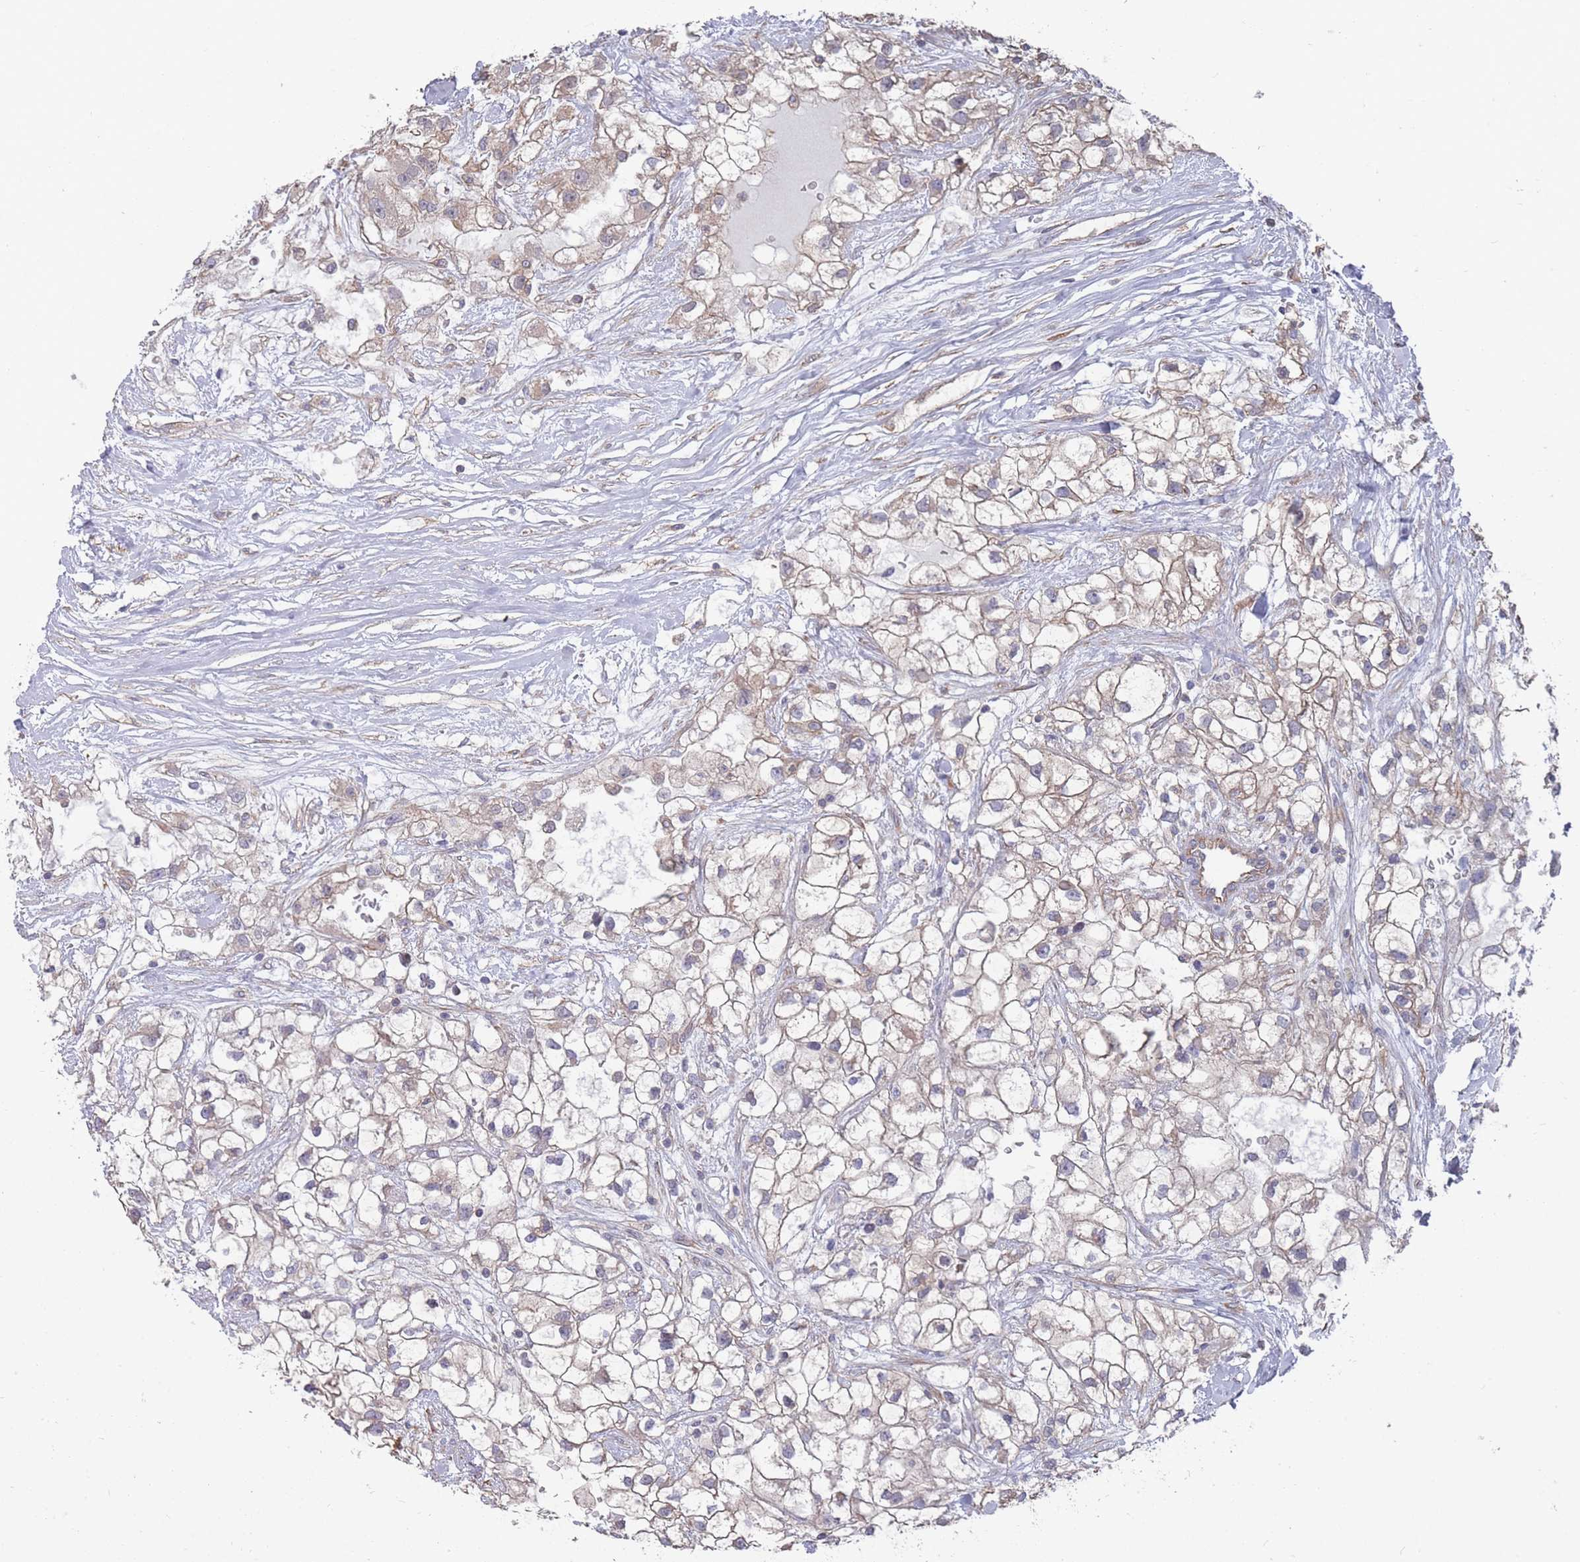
{"staining": {"intensity": "weak", "quantity": "<25%", "location": "cytoplasmic/membranous"}, "tissue": "renal cancer", "cell_type": "Tumor cells", "image_type": "cancer", "snomed": [{"axis": "morphology", "description": "Adenocarcinoma, NOS"}, {"axis": "topography", "description": "Kidney"}], "caption": "A high-resolution image shows immunohistochemistry (IHC) staining of renal adenocarcinoma, which demonstrates no significant expression in tumor cells.", "gene": "SLC1A6", "patient": {"sex": "male", "age": 59}}